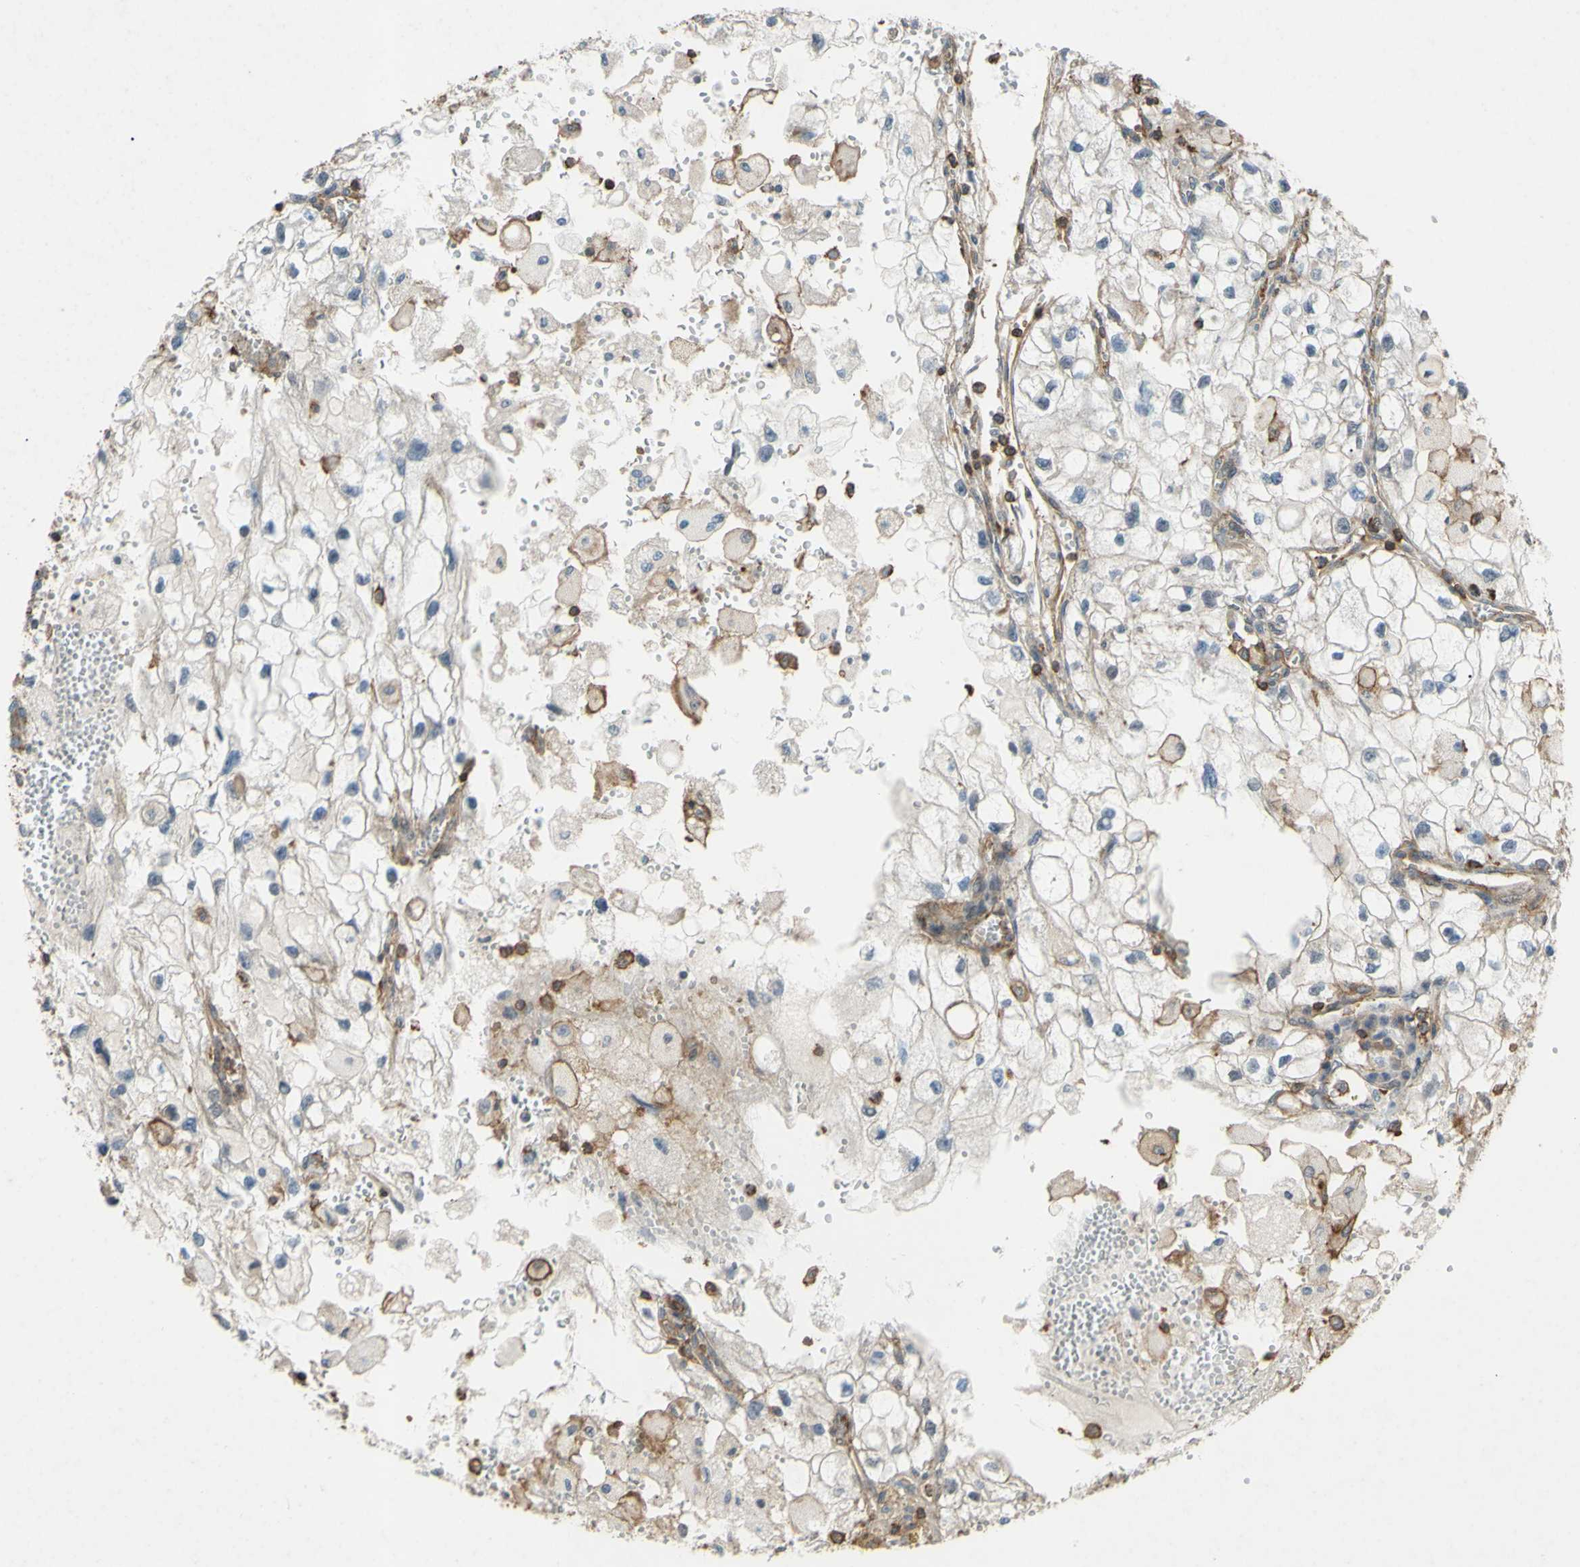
{"staining": {"intensity": "negative", "quantity": "none", "location": "none"}, "tissue": "renal cancer", "cell_type": "Tumor cells", "image_type": "cancer", "snomed": [{"axis": "morphology", "description": "Adenocarcinoma, NOS"}, {"axis": "topography", "description": "Kidney"}], "caption": "An IHC photomicrograph of renal cancer is shown. There is no staining in tumor cells of renal cancer.", "gene": "ADD3", "patient": {"sex": "female", "age": 70}}